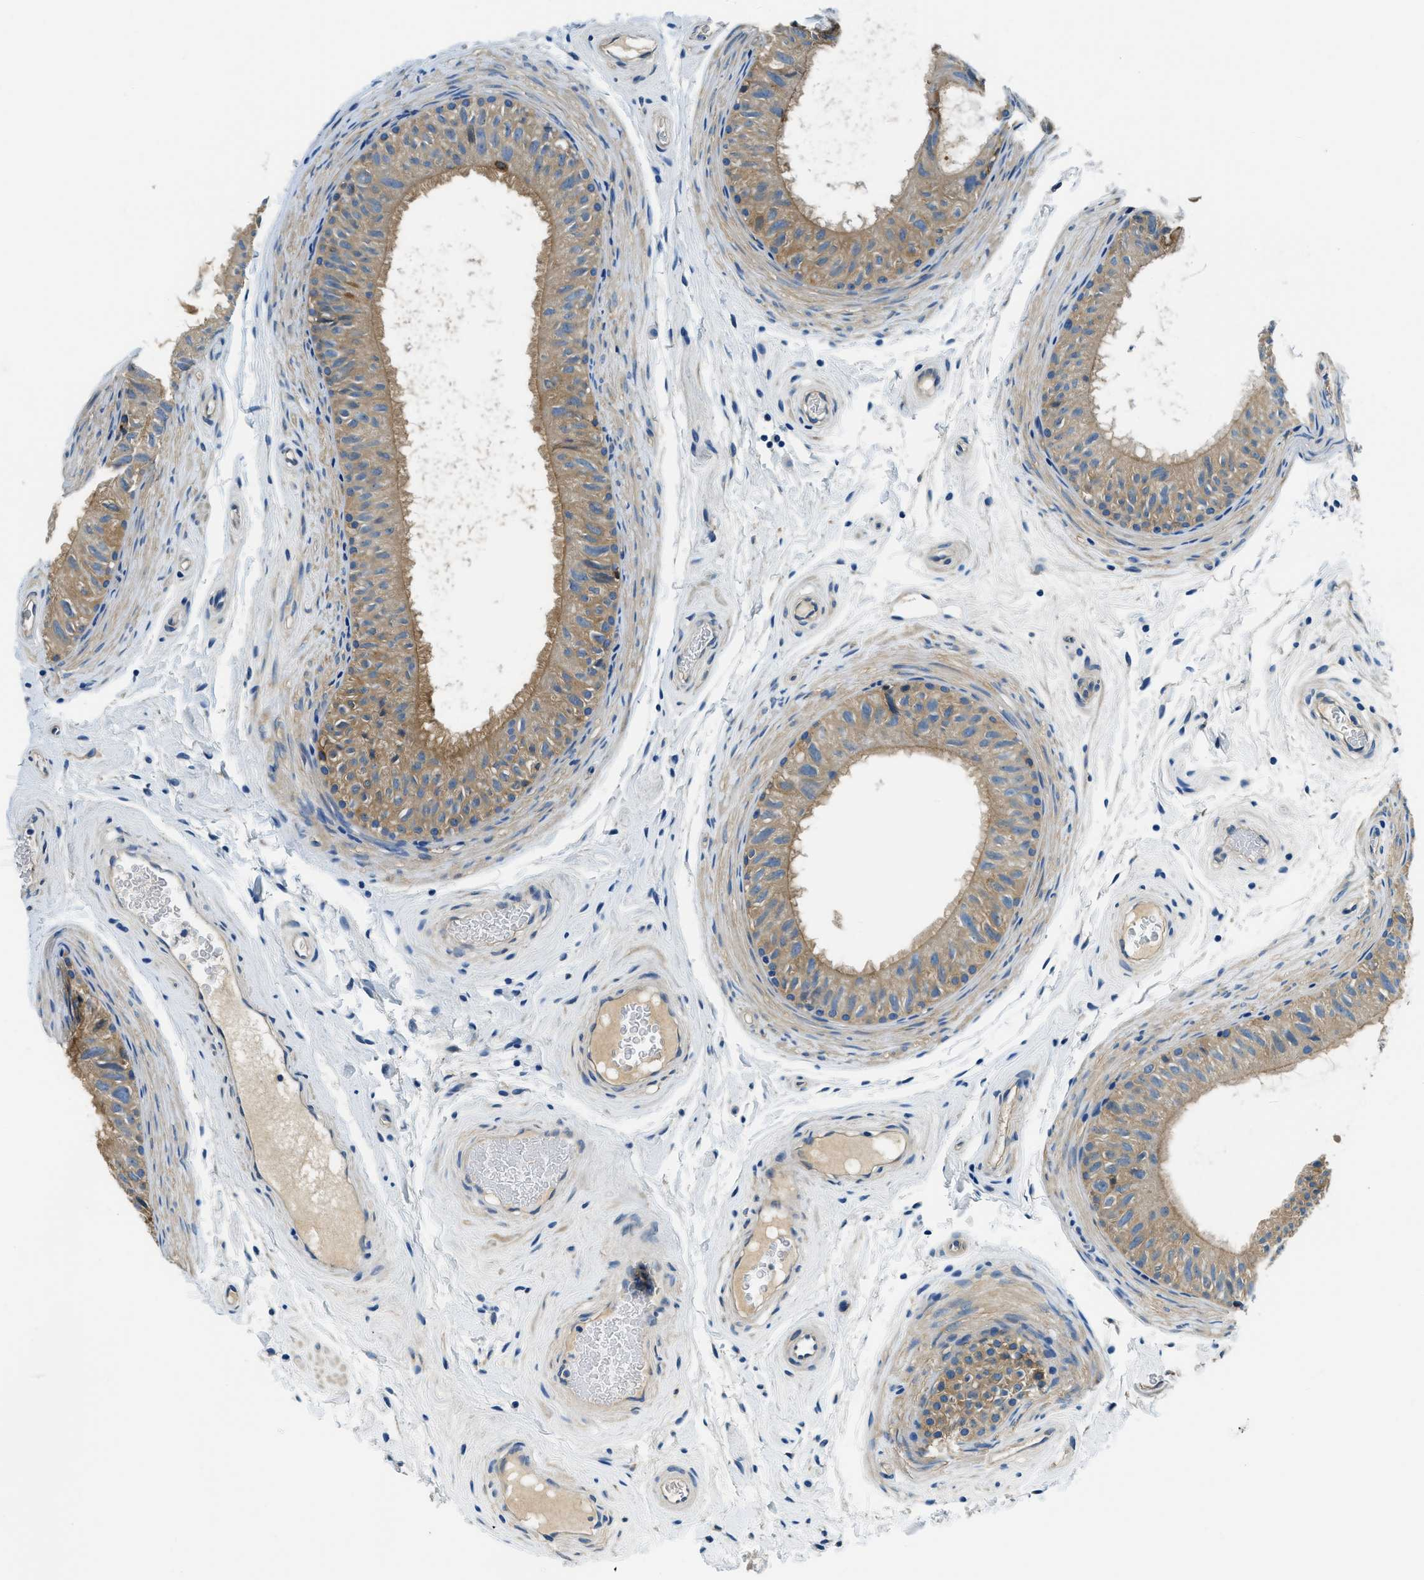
{"staining": {"intensity": "moderate", "quantity": ">75%", "location": "cytoplasmic/membranous"}, "tissue": "epididymis", "cell_type": "Glandular cells", "image_type": "normal", "snomed": [{"axis": "morphology", "description": "Normal tissue, NOS"}, {"axis": "topography", "description": "Epididymis"}], "caption": "A brown stain labels moderate cytoplasmic/membranous positivity of a protein in glandular cells of benign human epididymis. (Stains: DAB in brown, nuclei in blue, Microscopy: brightfield microscopy at high magnification).", "gene": "TWF1", "patient": {"sex": "male", "age": 34}}